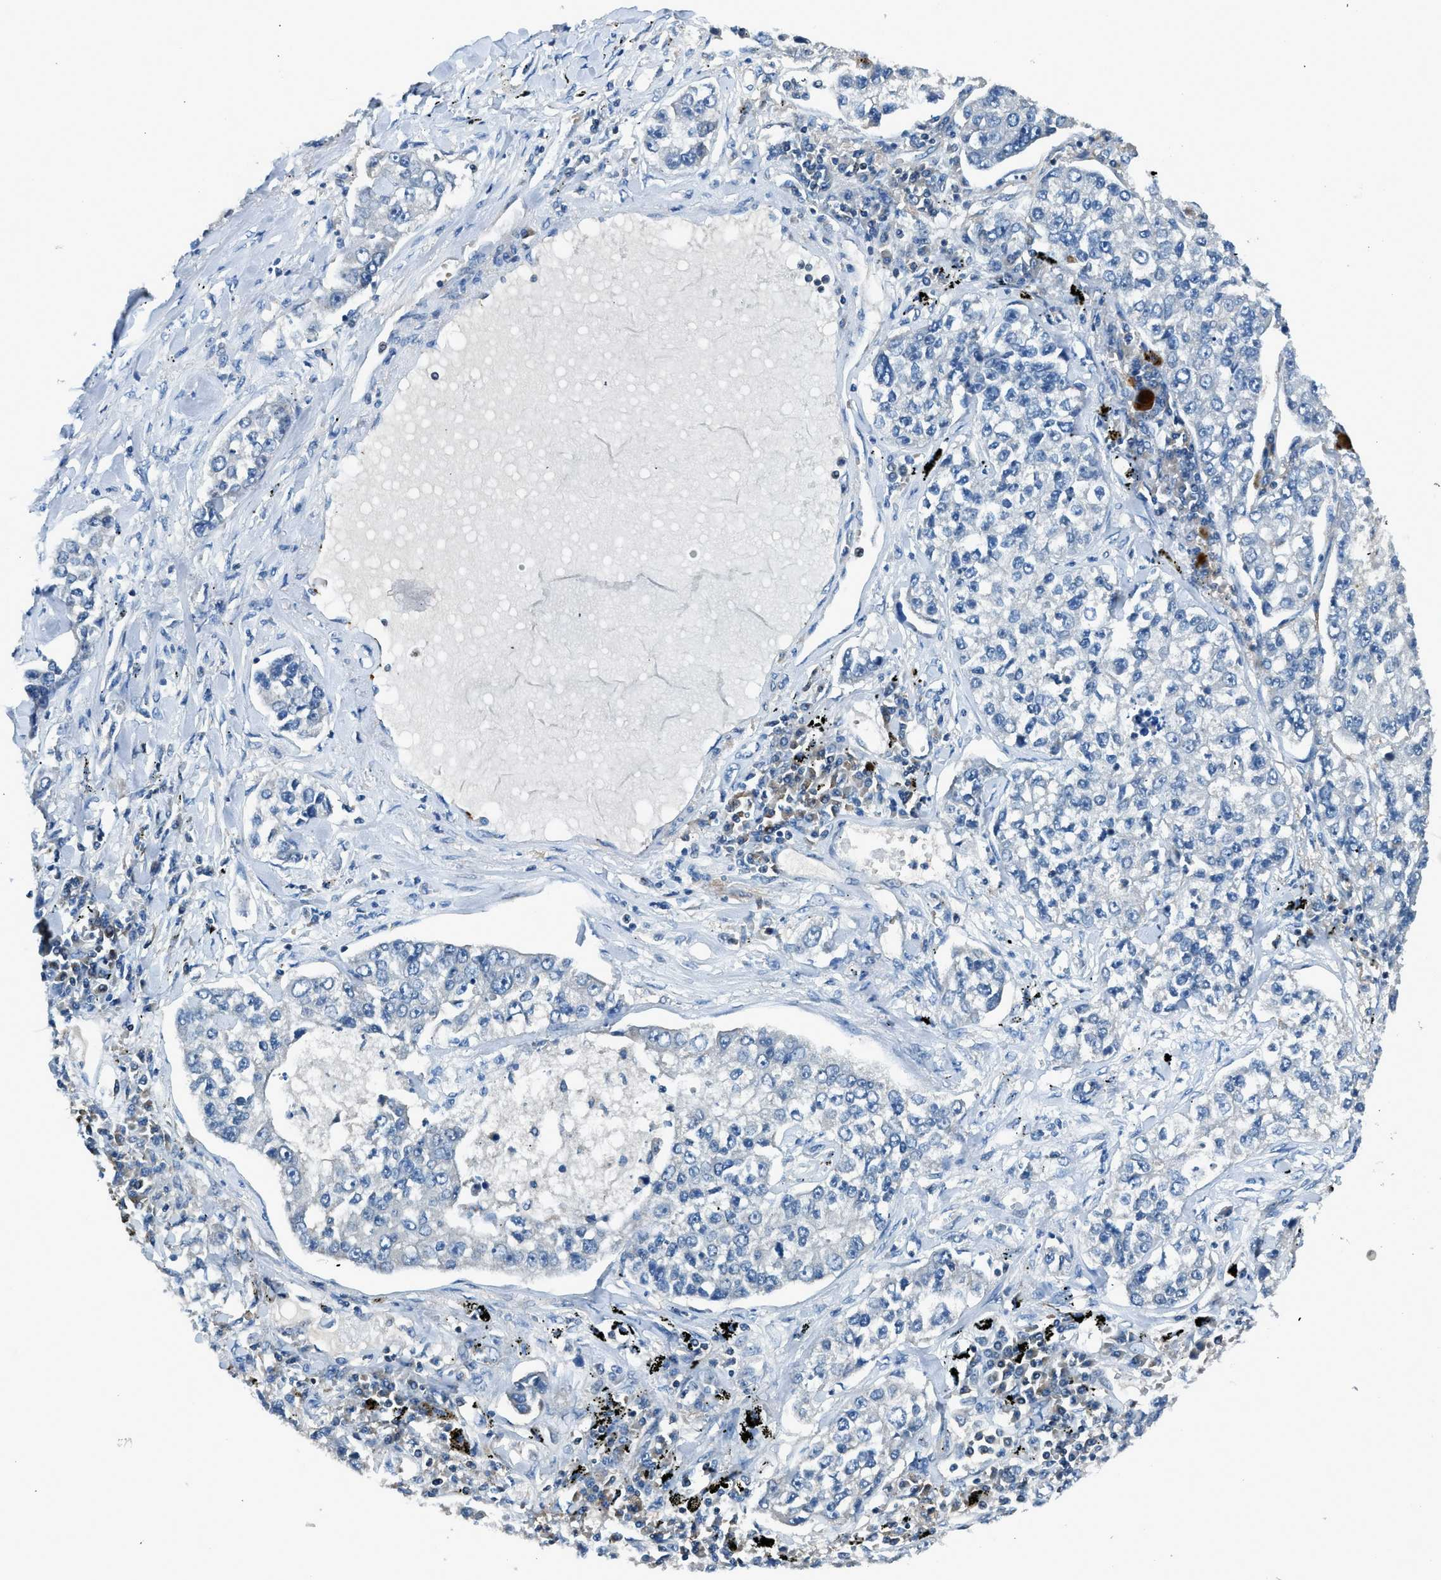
{"staining": {"intensity": "negative", "quantity": "none", "location": "none"}, "tissue": "lung cancer", "cell_type": "Tumor cells", "image_type": "cancer", "snomed": [{"axis": "morphology", "description": "Adenocarcinoma, NOS"}, {"axis": "topography", "description": "Lung"}], "caption": "Human lung cancer stained for a protein using IHC displays no staining in tumor cells.", "gene": "LMLN", "patient": {"sex": "male", "age": 49}}